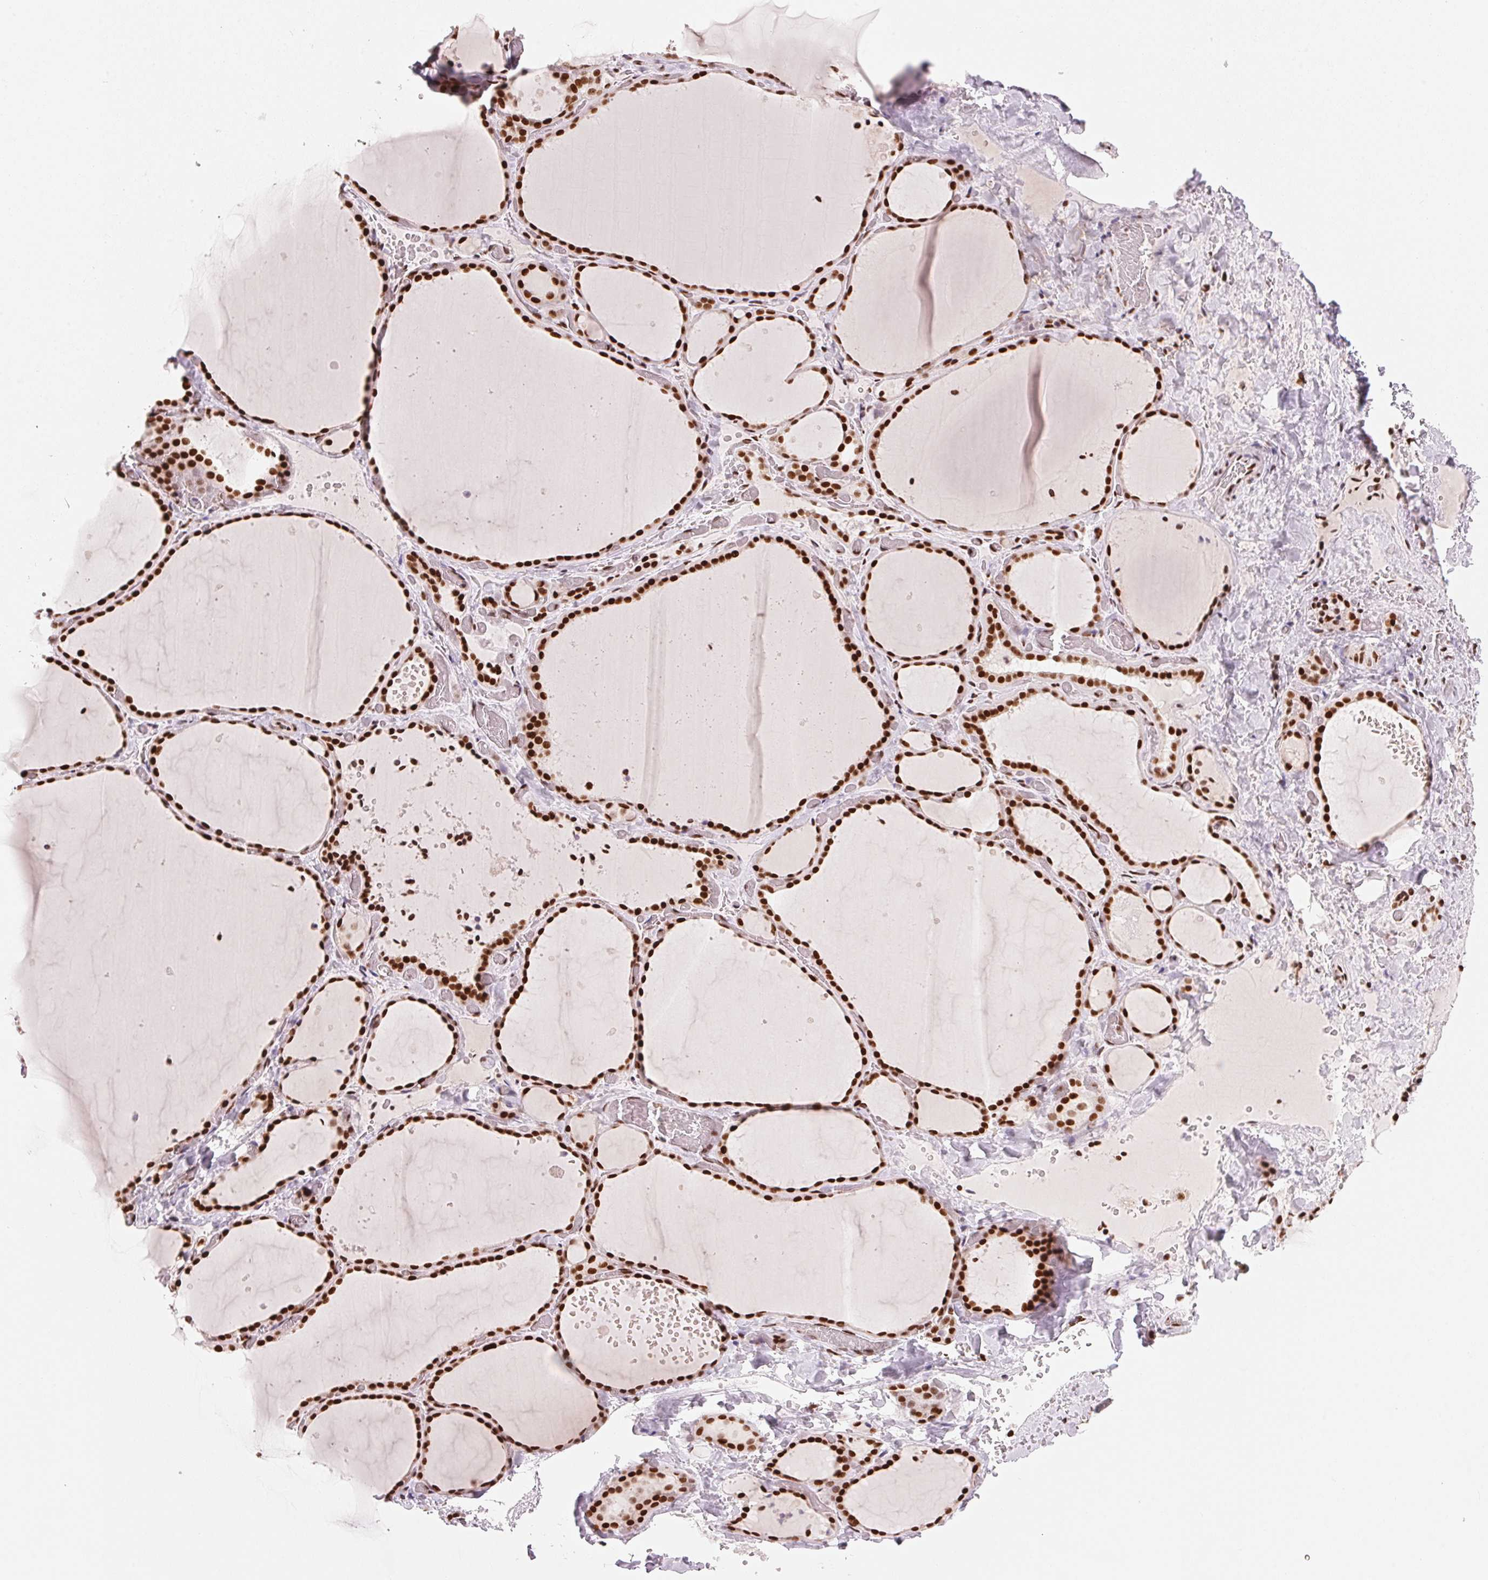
{"staining": {"intensity": "strong", "quantity": ">75%", "location": "nuclear"}, "tissue": "thyroid gland", "cell_type": "Glandular cells", "image_type": "normal", "snomed": [{"axis": "morphology", "description": "Normal tissue, NOS"}, {"axis": "topography", "description": "Thyroid gland"}], "caption": "This histopathology image demonstrates normal thyroid gland stained with immunohistochemistry to label a protein in brown. The nuclear of glandular cells show strong positivity for the protein. Nuclei are counter-stained blue.", "gene": "NXF1", "patient": {"sex": "female", "age": 36}}